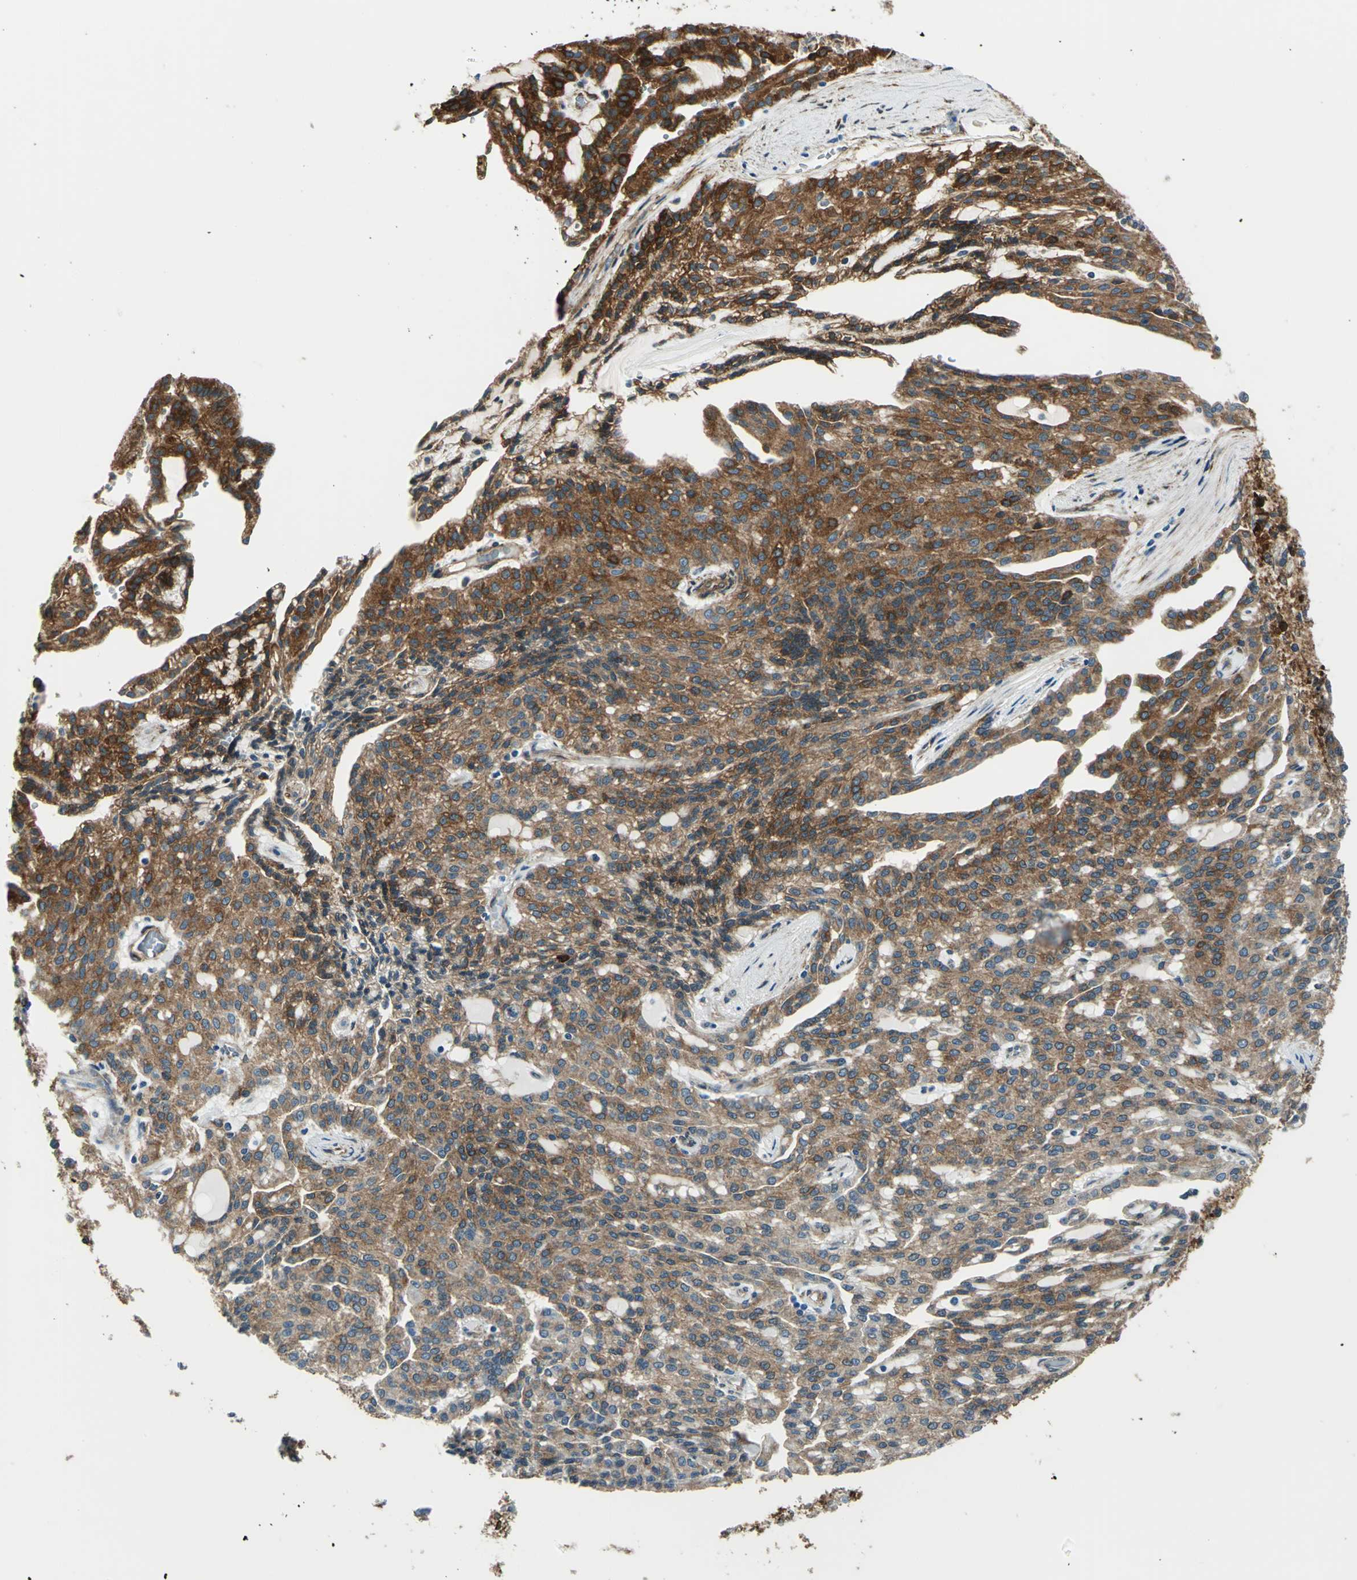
{"staining": {"intensity": "strong", "quantity": ">75%", "location": "cytoplasmic/membranous"}, "tissue": "renal cancer", "cell_type": "Tumor cells", "image_type": "cancer", "snomed": [{"axis": "morphology", "description": "Adenocarcinoma, NOS"}, {"axis": "topography", "description": "Kidney"}], "caption": "About >75% of tumor cells in renal cancer (adenocarcinoma) exhibit strong cytoplasmic/membranous protein staining as visualized by brown immunohistochemical staining.", "gene": "HSPB1", "patient": {"sex": "male", "age": 63}}